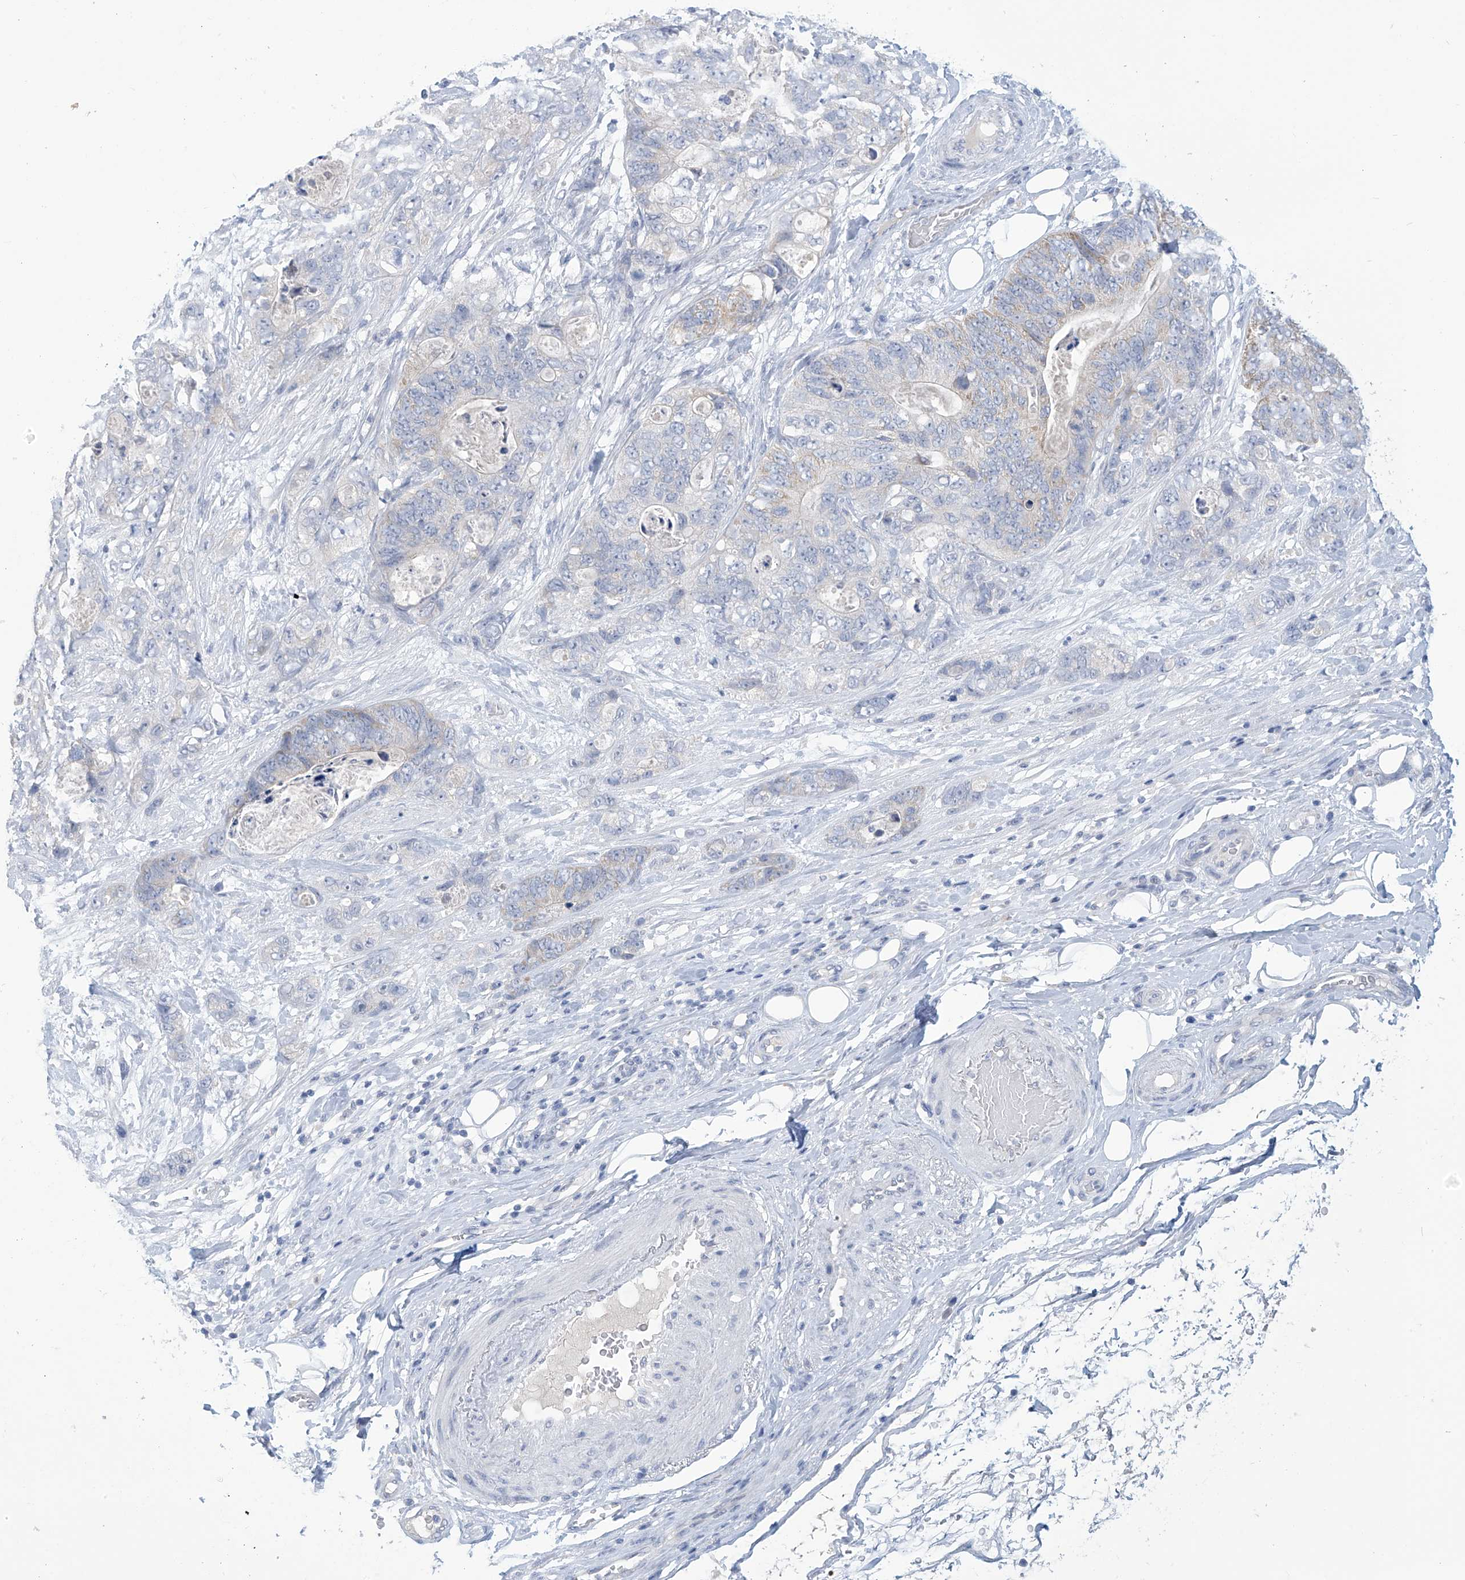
{"staining": {"intensity": "negative", "quantity": "none", "location": "none"}, "tissue": "stomach cancer", "cell_type": "Tumor cells", "image_type": "cancer", "snomed": [{"axis": "morphology", "description": "Normal tissue, NOS"}, {"axis": "morphology", "description": "Adenocarcinoma, NOS"}, {"axis": "topography", "description": "Stomach"}], "caption": "DAB (3,3'-diaminobenzidine) immunohistochemical staining of stomach adenocarcinoma exhibits no significant positivity in tumor cells.", "gene": "IBA57", "patient": {"sex": "female", "age": 89}}